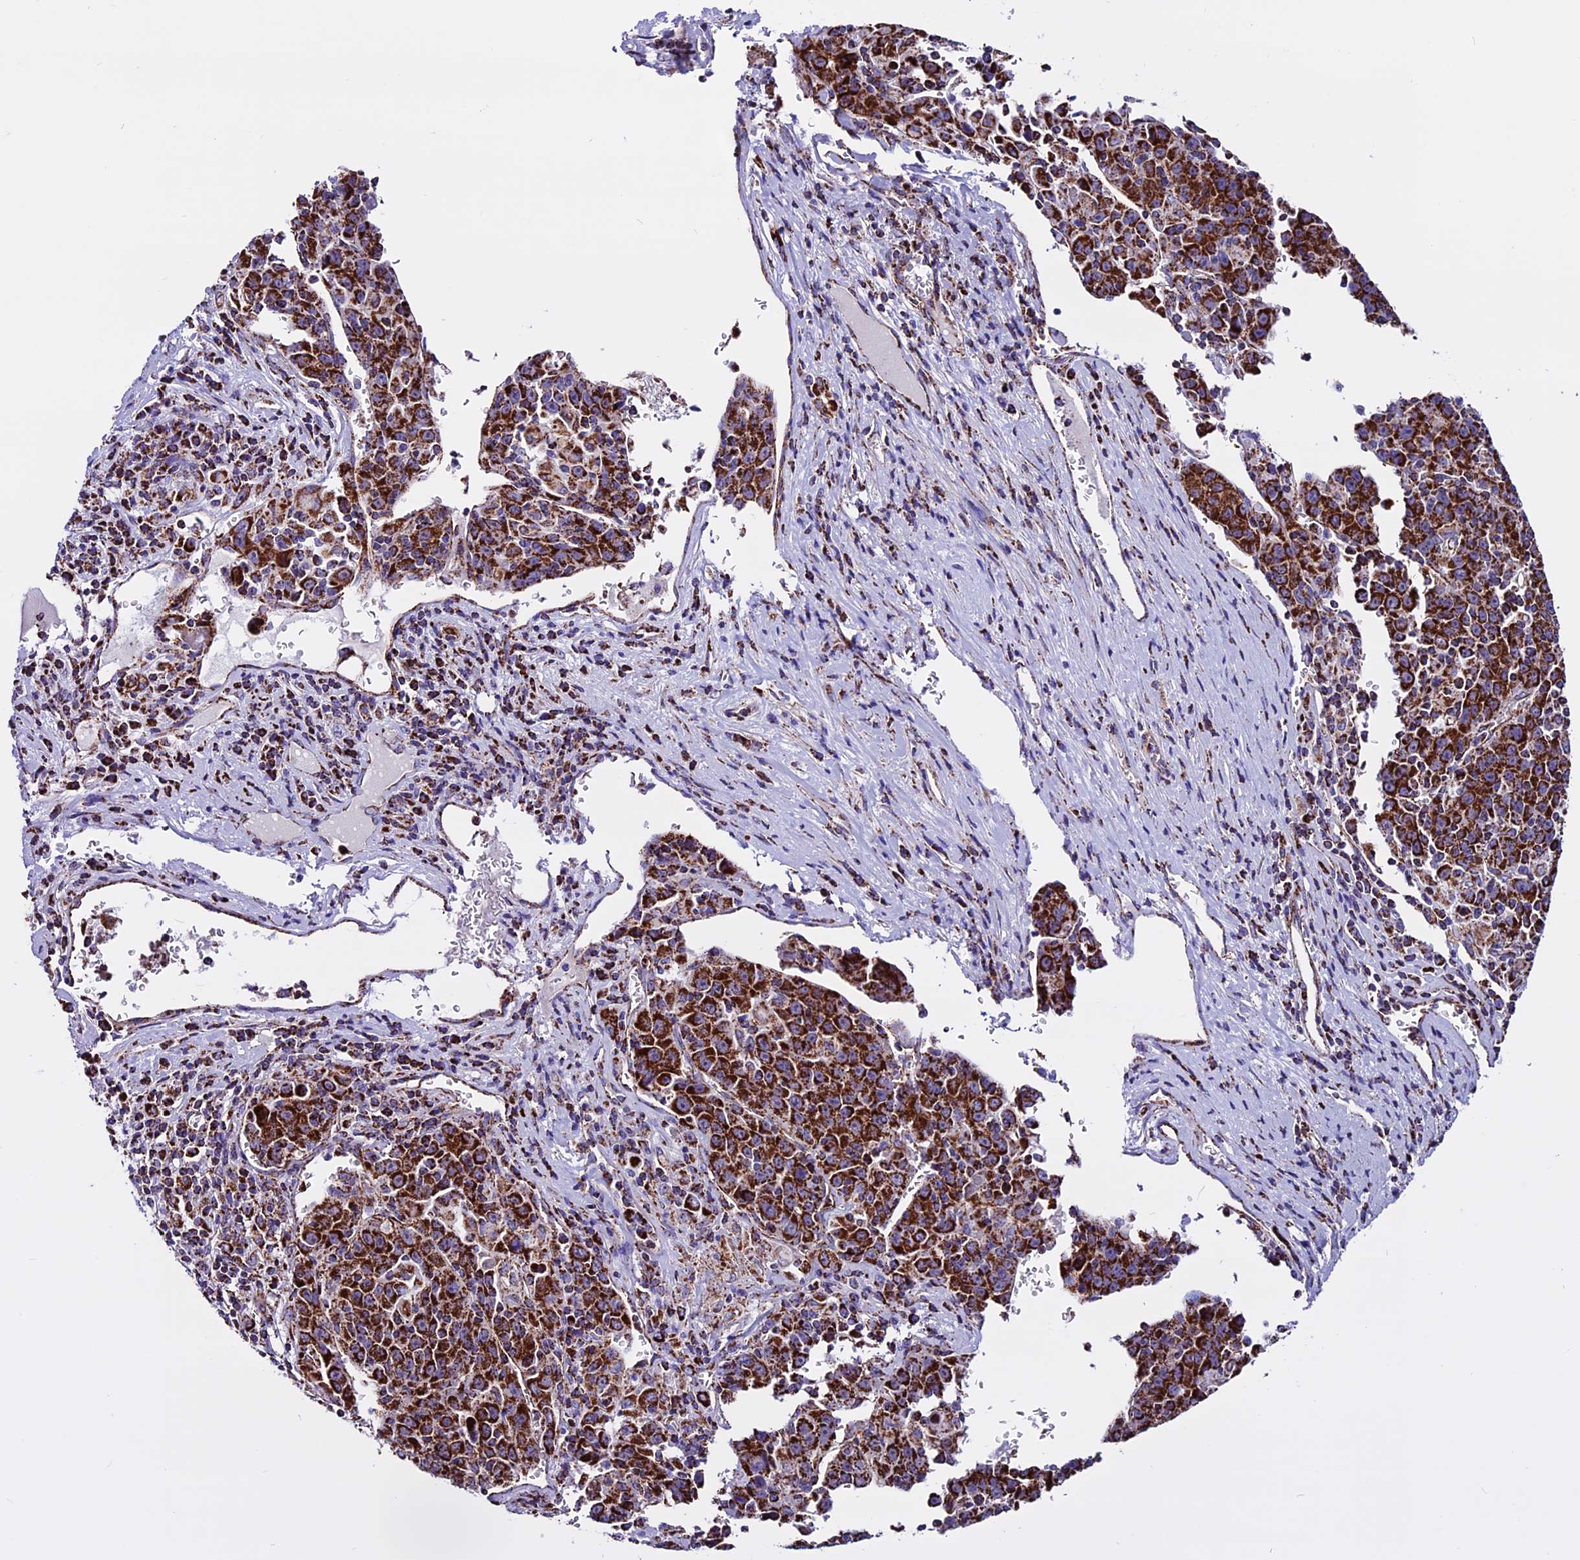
{"staining": {"intensity": "strong", "quantity": ">75%", "location": "cytoplasmic/membranous"}, "tissue": "liver cancer", "cell_type": "Tumor cells", "image_type": "cancer", "snomed": [{"axis": "morphology", "description": "Carcinoma, Hepatocellular, NOS"}, {"axis": "topography", "description": "Liver"}], "caption": "A brown stain labels strong cytoplasmic/membranous expression of a protein in hepatocellular carcinoma (liver) tumor cells.", "gene": "CX3CL1", "patient": {"sex": "female", "age": 53}}